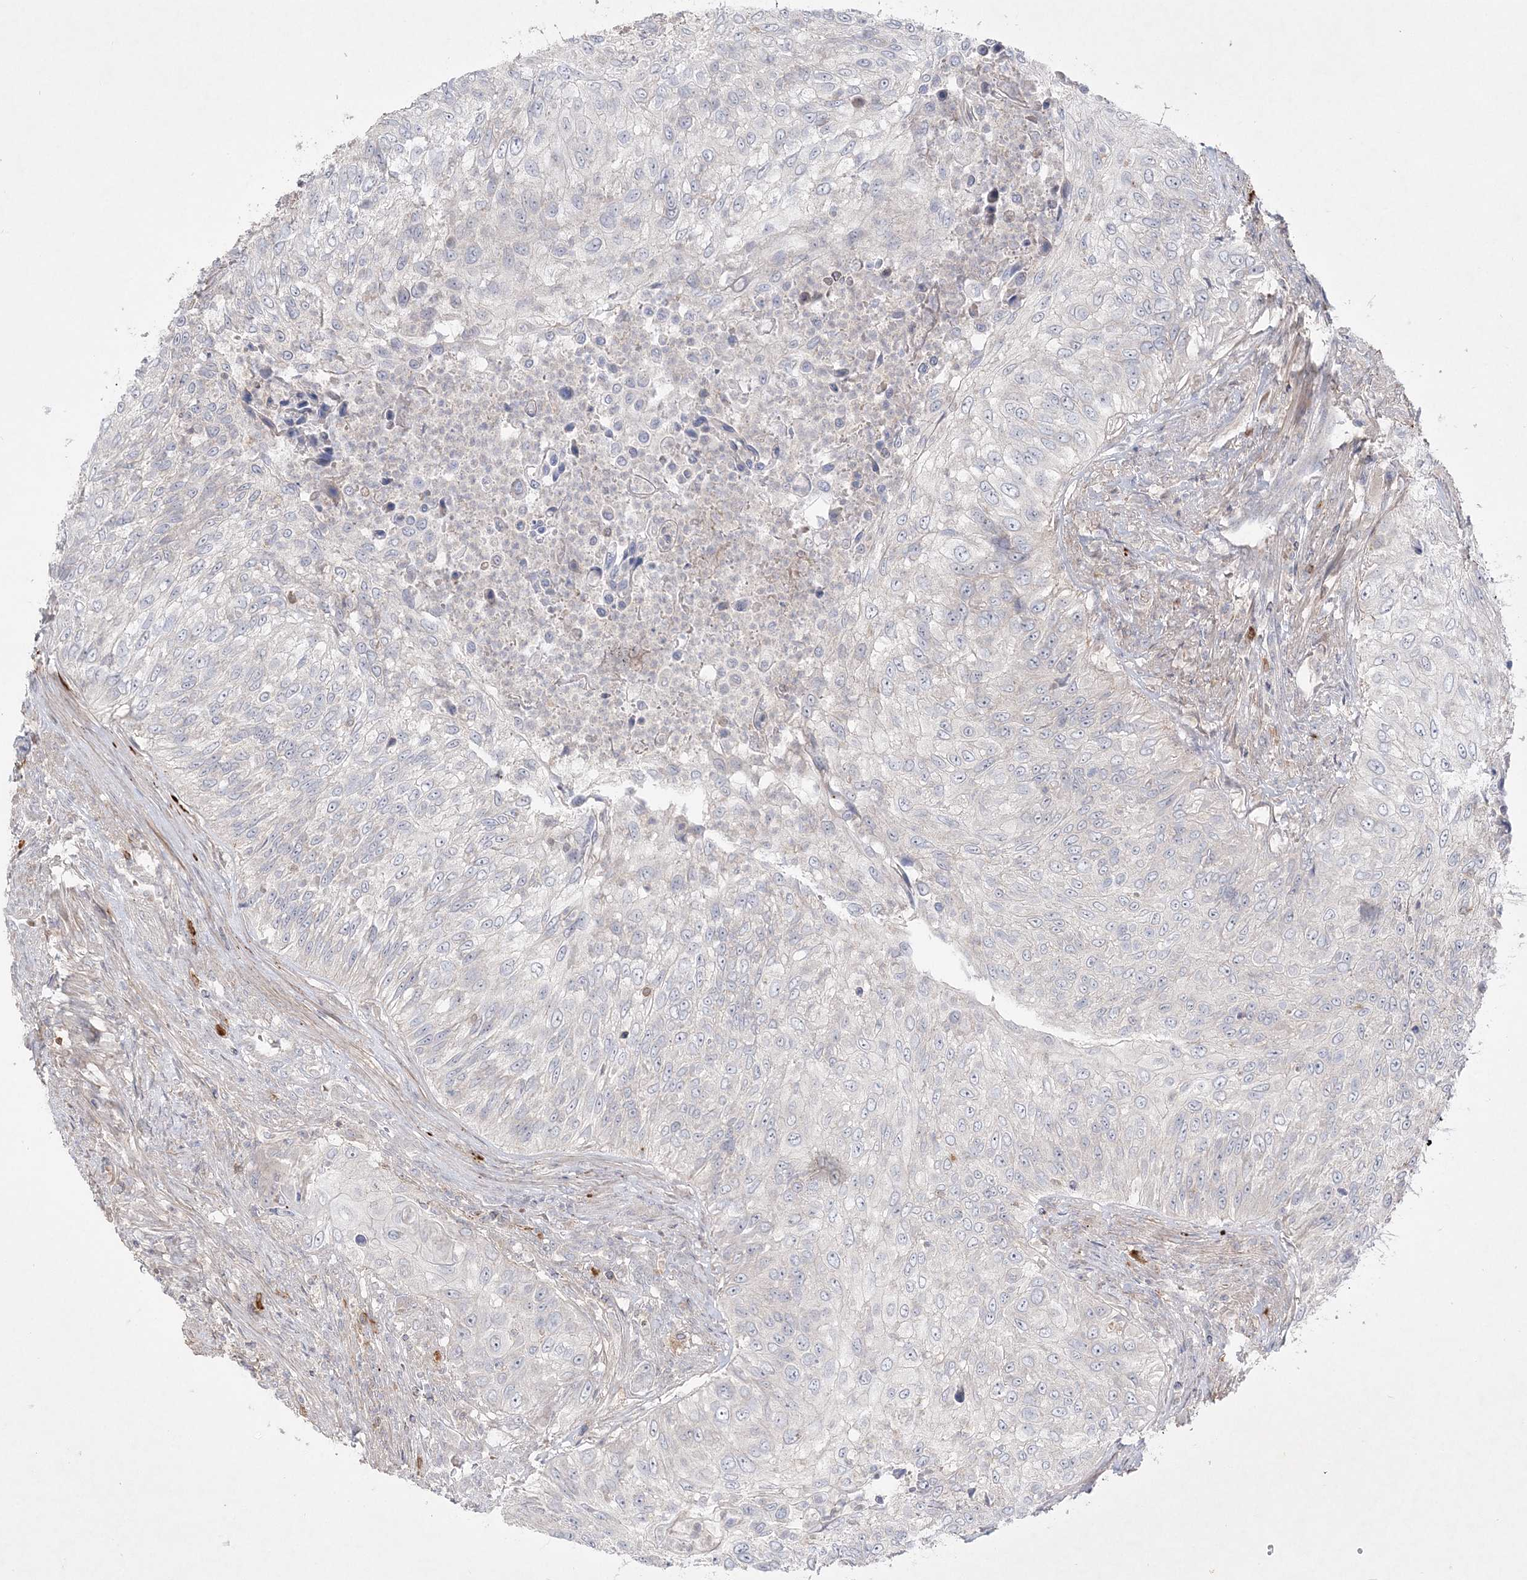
{"staining": {"intensity": "negative", "quantity": "none", "location": "none"}, "tissue": "urothelial cancer", "cell_type": "Tumor cells", "image_type": "cancer", "snomed": [{"axis": "morphology", "description": "Urothelial carcinoma, High grade"}, {"axis": "topography", "description": "Urinary bladder"}], "caption": "An immunohistochemistry (IHC) photomicrograph of high-grade urothelial carcinoma is shown. There is no staining in tumor cells of high-grade urothelial carcinoma.", "gene": "CLNK", "patient": {"sex": "female", "age": 60}}